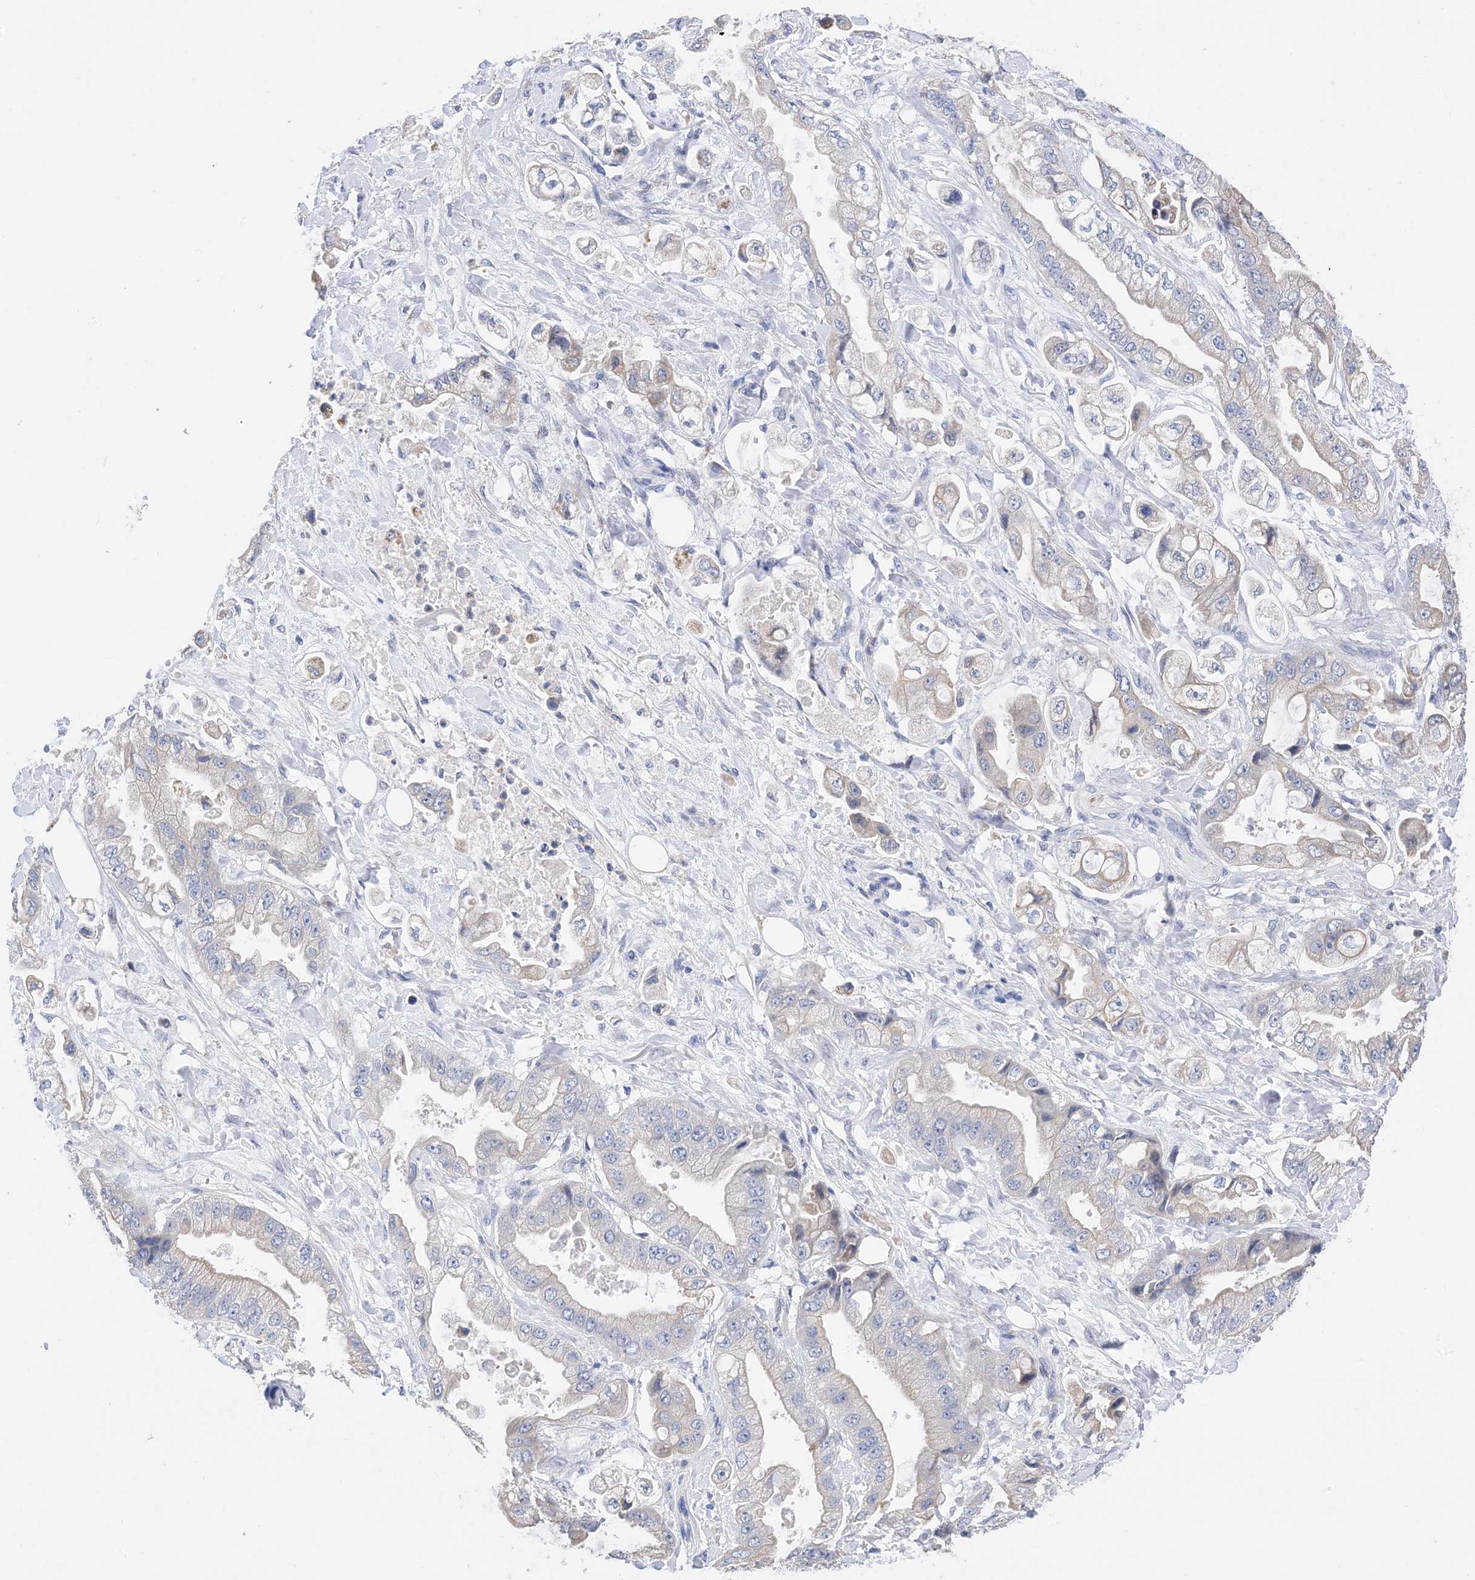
{"staining": {"intensity": "weak", "quantity": "<25%", "location": "cytoplasmic/membranous"}, "tissue": "stomach cancer", "cell_type": "Tumor cells", "image_type": "cancer", "snomed": [{"axis": "morphology", "description": "Adenocarcinoma, NOS"}, {"axis": "topography", "description": "Stomach"}], "caption": "Tumor cells are negative for brown protein staining in stomach cancer (adenocarcinoma).", "gene": "PLK4", "patient": {"sex": "male", "age": 62}}